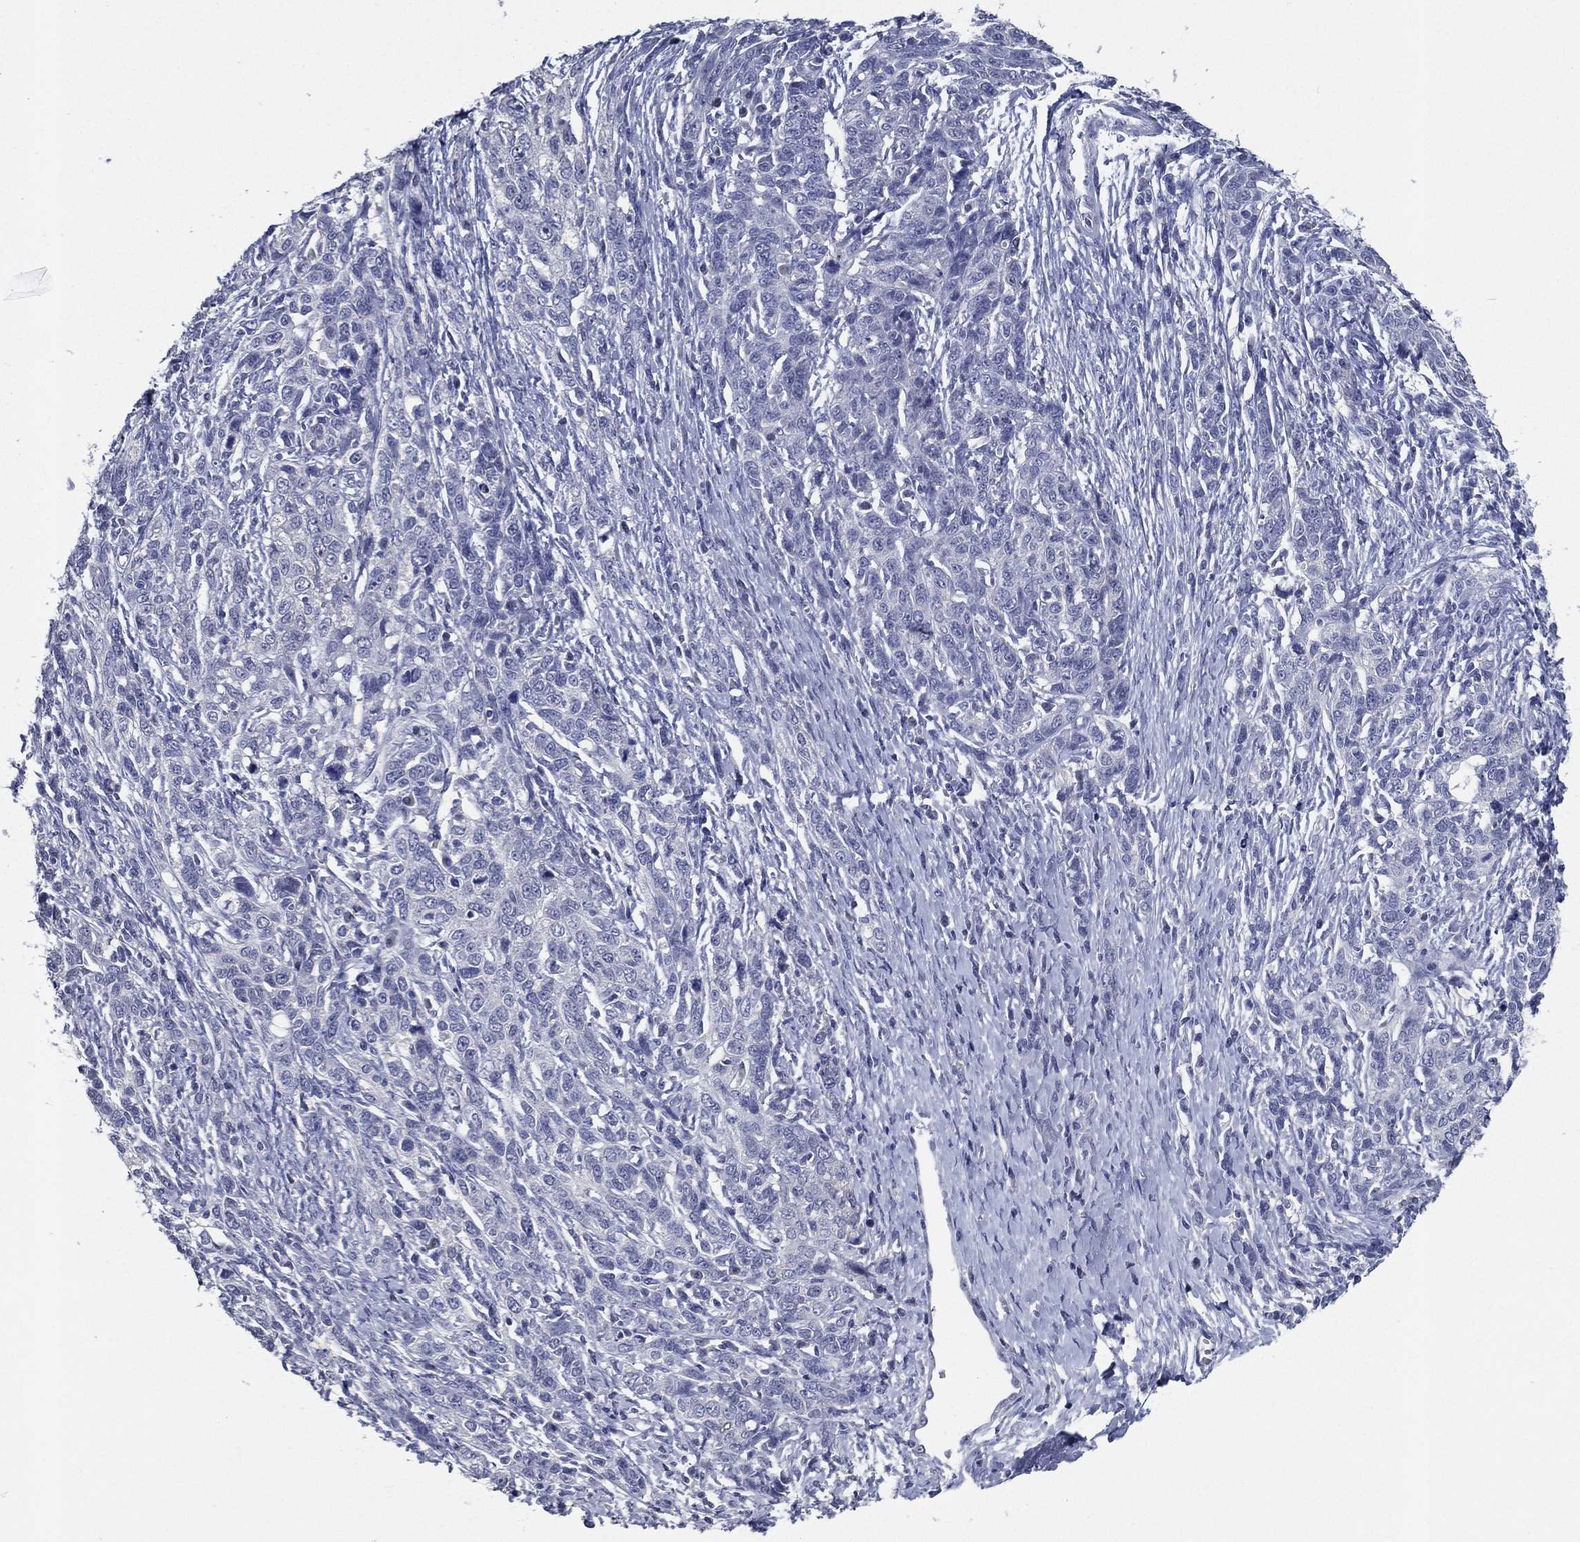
{"staining": {"intensity": "negative", "quantity": "none", "location": "none"}, "tissue": "ovarian cancer", "cell_type": "Tumor cells", "image_type": "cancer", "snomed": [{"axis": "morphology", "description": "Cystadenocarcinoma, serous, NOS"}, {"axis": "topography", "description": "Ovary"}], "caption": "Immunohistochemistry (IHC) of serous cystadenocarcinoma (ovarian) displays no expression in tumor cells.", "gene": "SLC13A4", "patient": {"sex": "female", "age": 71}}